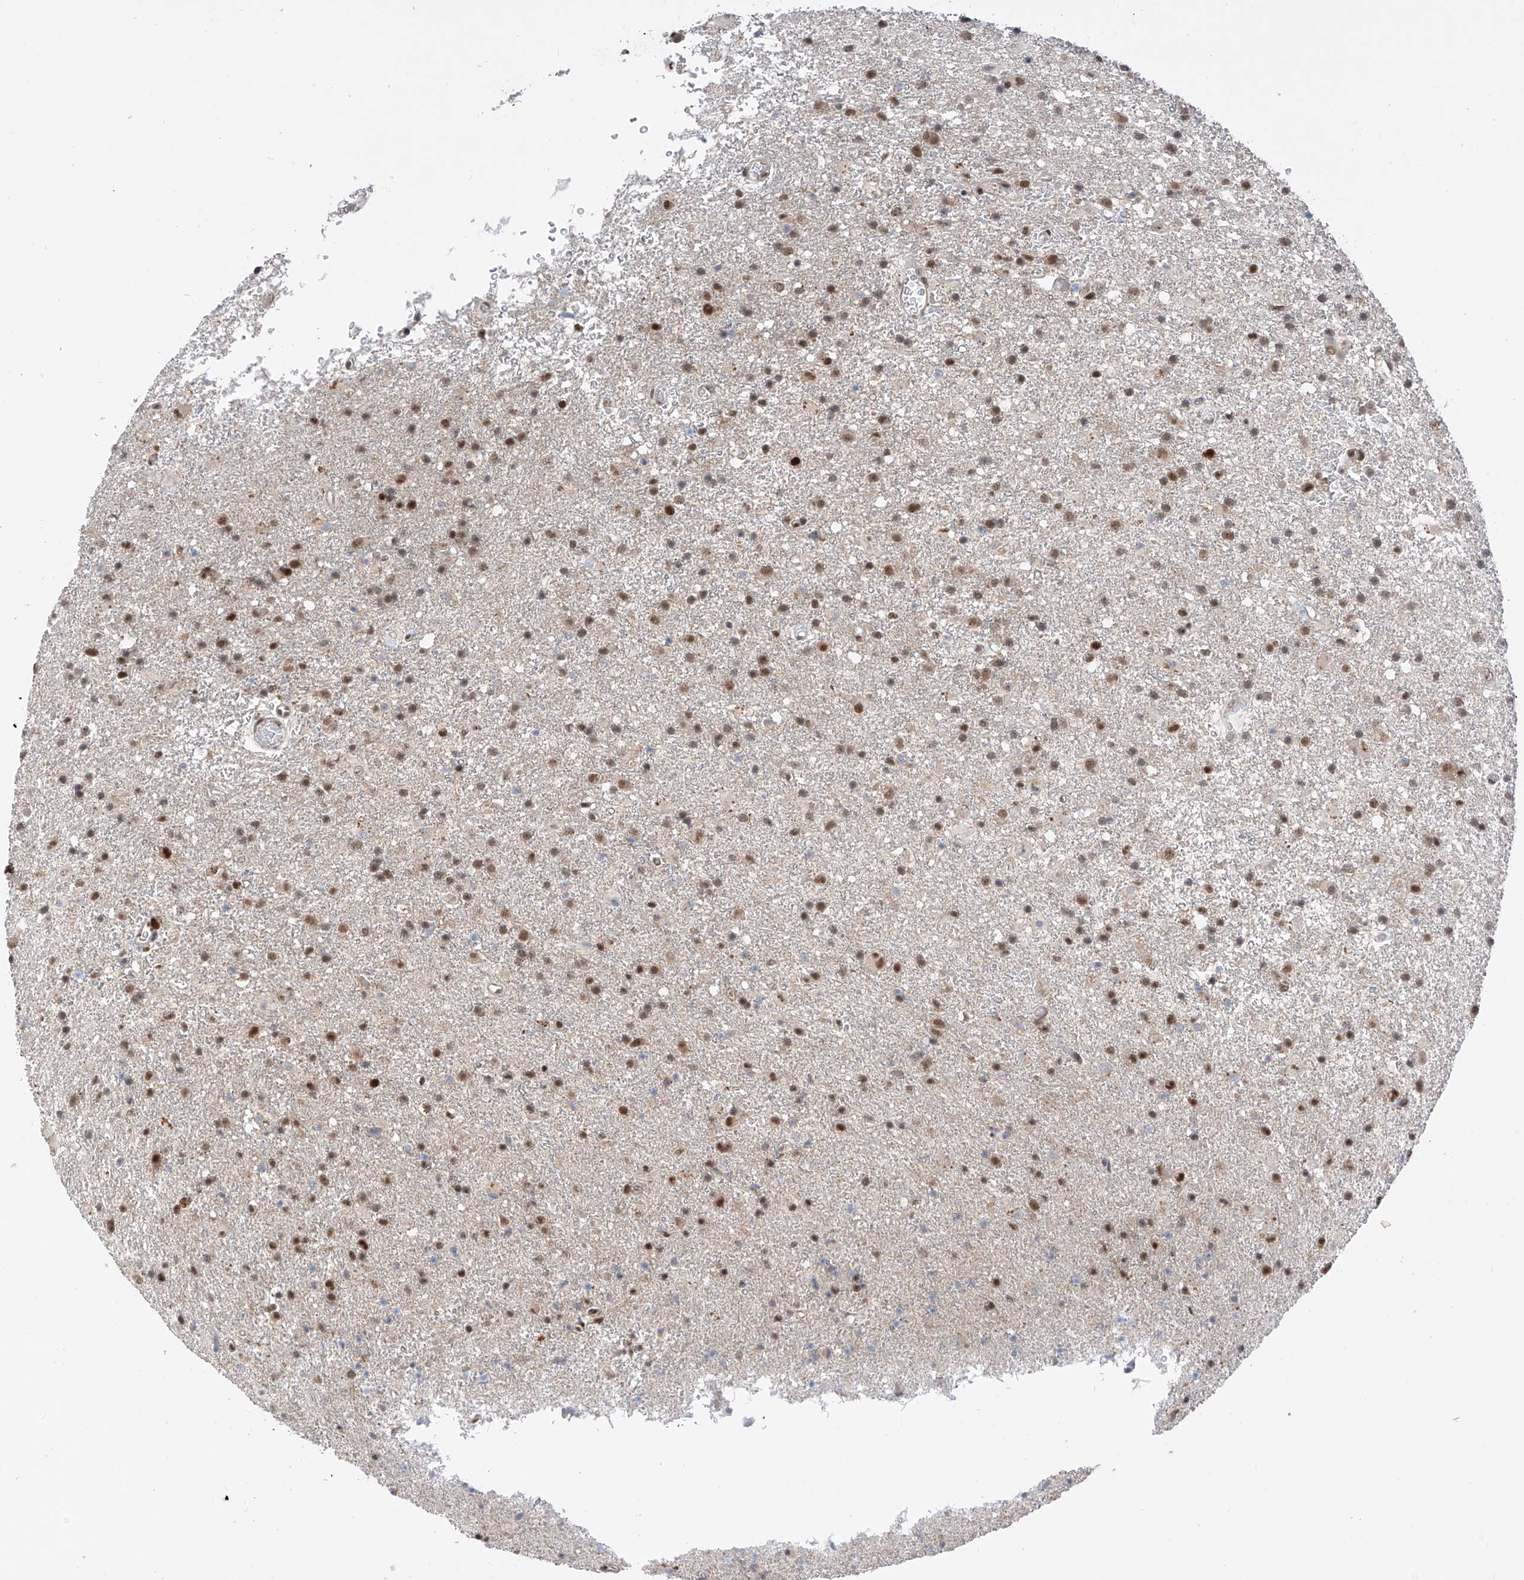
{"staining": {"intensity": "moderate", "quantity": ">75%", "location": "nuclear"}, "tissue": "glioma", "cell_type": "Tumor cells", "image_type": "cancer", "snomed": [{"axis": "morphology", "description": "Glioma, malignant, Low grade"}, {"axis": "topography", "description": "Brain"}], "caption": "Immunohistochemical staining of human malignant low-grade glioma displays medium levels of moderate nuclear protein staining in approximately >75% of tumor cells.", "gene": "RPAIN", "patient": {"sex": "male", "age": 65}}